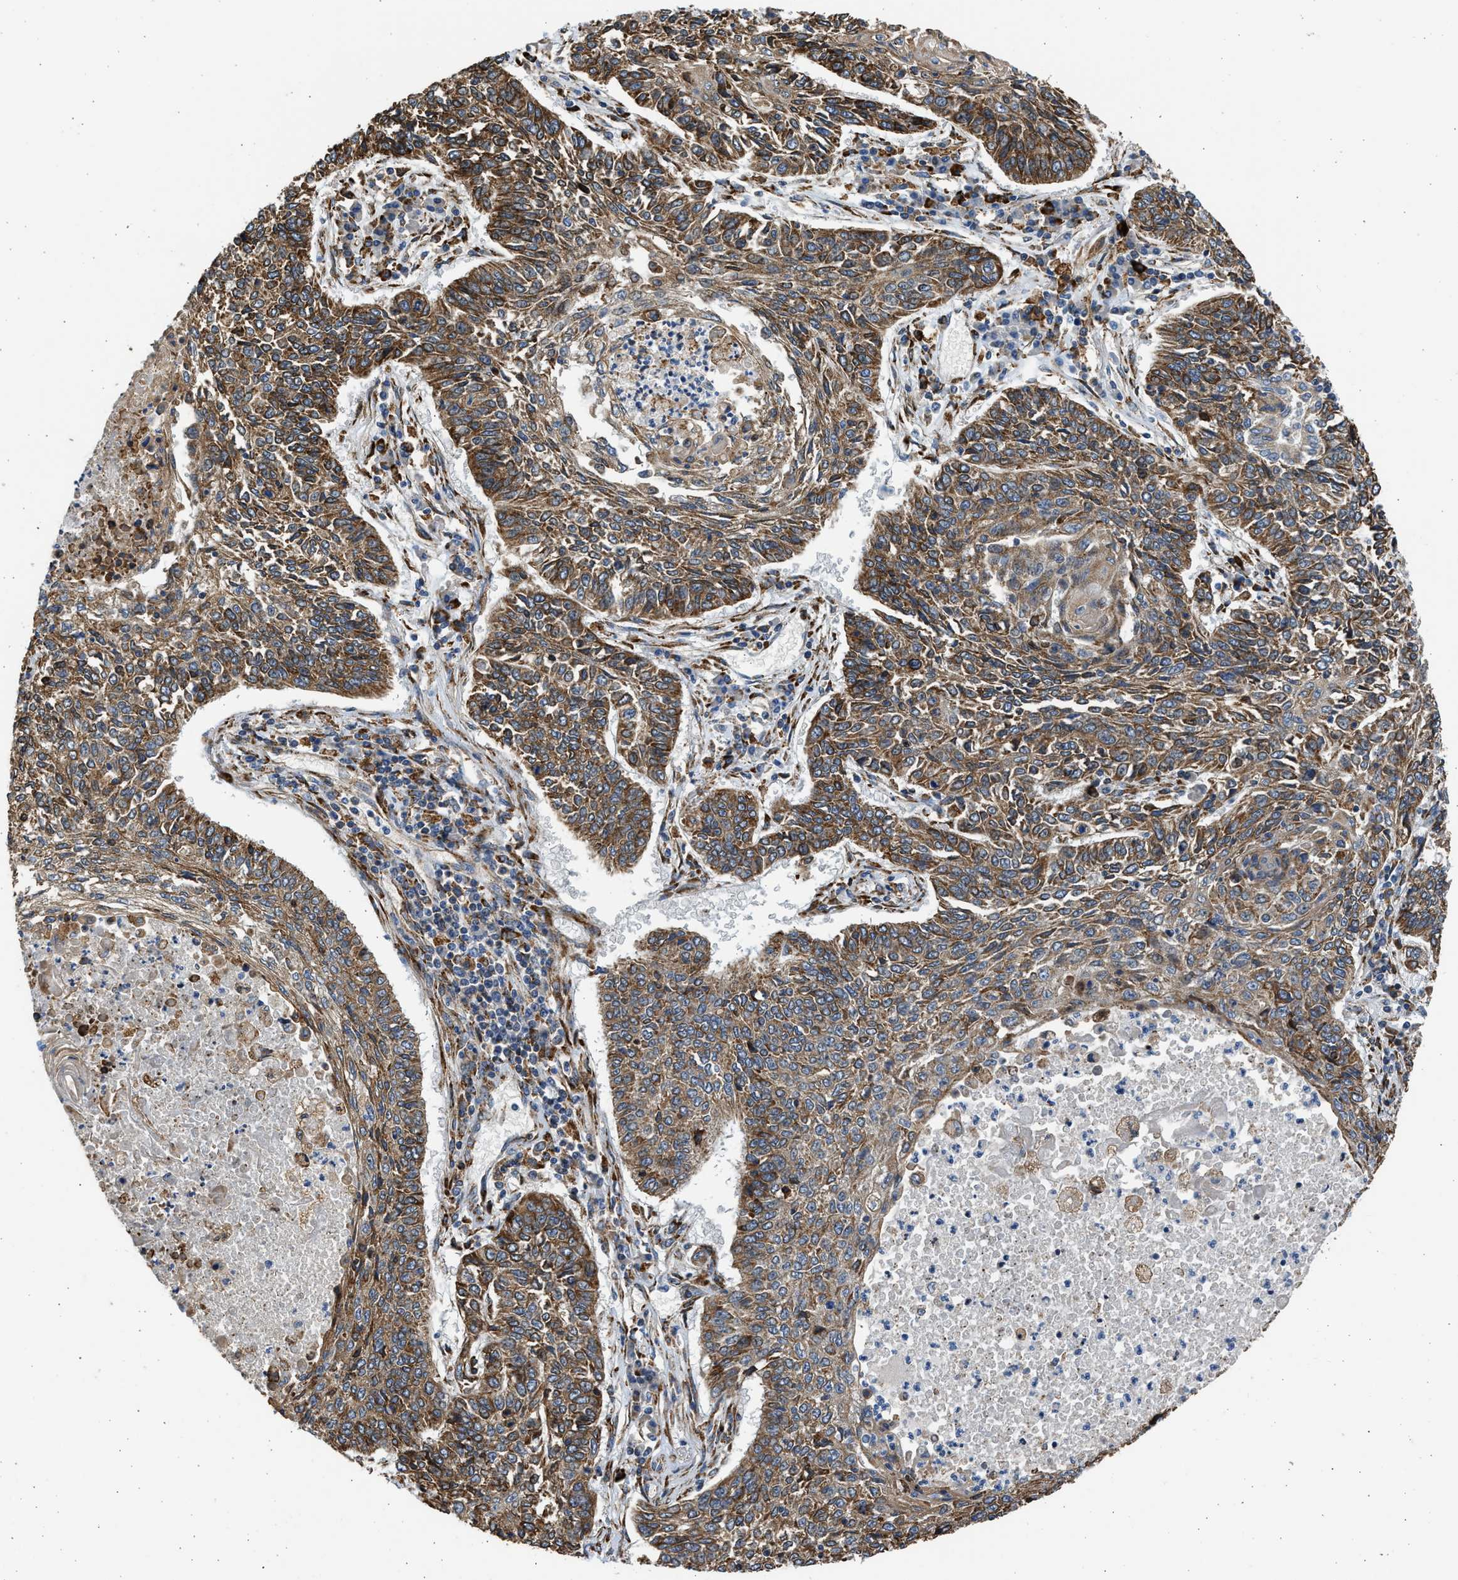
{"staining": {"intensity": "moderate", "quantity": ">75%", "location": "cytoplasmic/membranous"}, "tissue": "lung cancer", "cell_type": "Tumor cells", "image_type": "cancer", "snomed": [{"axis": "morphology", "description": "Normal tissue, NOS"}, {"axis": "morphology", "description": "Squamous cell carcinoma, NOS"}, {"axis": "topography", "description": "Cartilage tissue"}, {"axis": "topography", "description": "Bronchus"}, {"axis": "topography", "description": "Lung"}], "caption": "Human lung cancer (squamous cell carcinoma) stained with a protein marker reveals moderate staining in tumor cells.", "gene": "PLD2", "patient": {"sex": "female", "age": 49}}